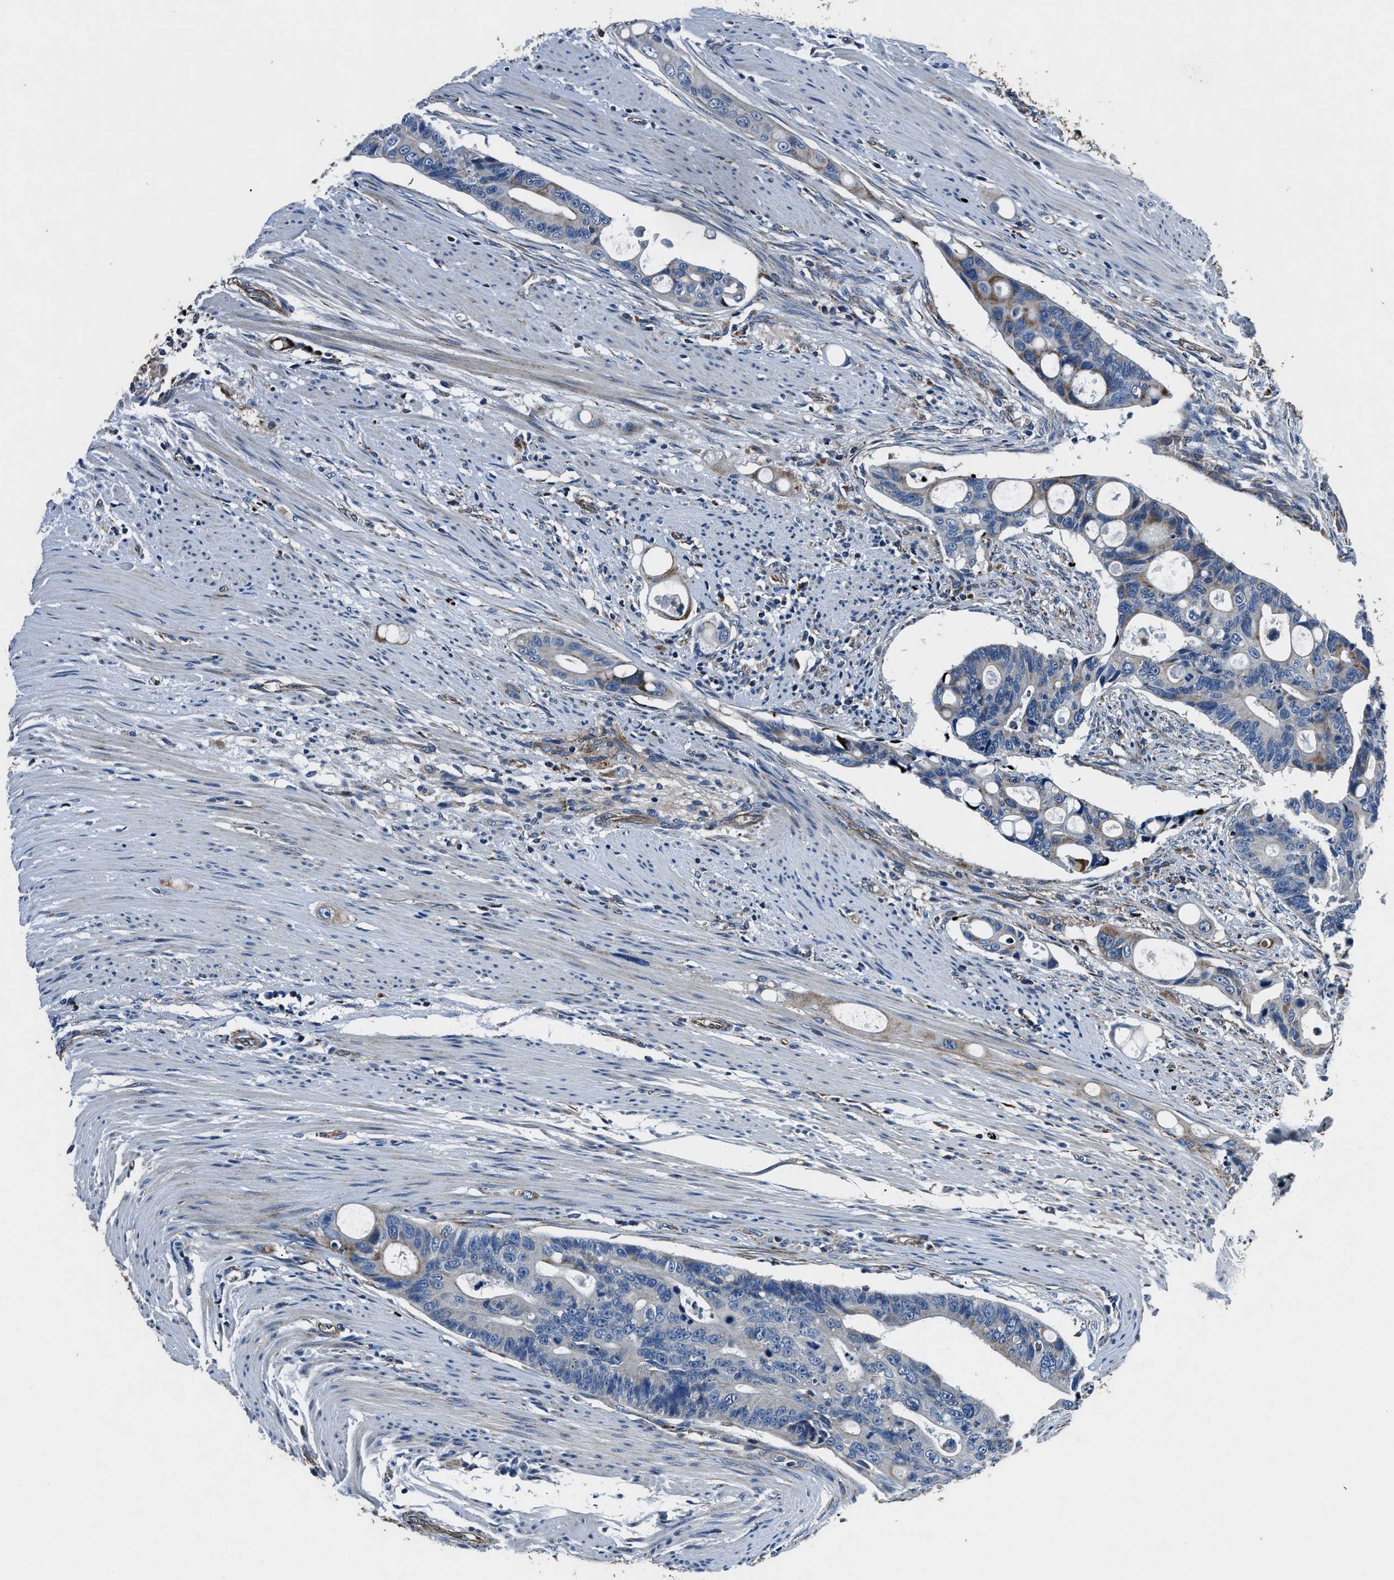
{"staining": {"intensity": "weak", "quantity": "<25%", "location": "cytoplasmic/membranous"}, "tissue": "colorectal cancer", "cell_type": "Tumor cells", "image_type": "cancer", "snomed": [{"axis": "morphology", "description": "Adenocarcinoma, NOS"}, {"axis": "topography", "description": "Colon"}], "caption": "The immunohistochemistry histopathology image has no significant expression in tumor cells of colorectal adenocarcinoma tissue. The staining is performed using DAB brown chromogen with nuclei counter-stained in using hematoxylin.", "gene": "OGDH", "patient": {"sex": "female", "age": 57}}